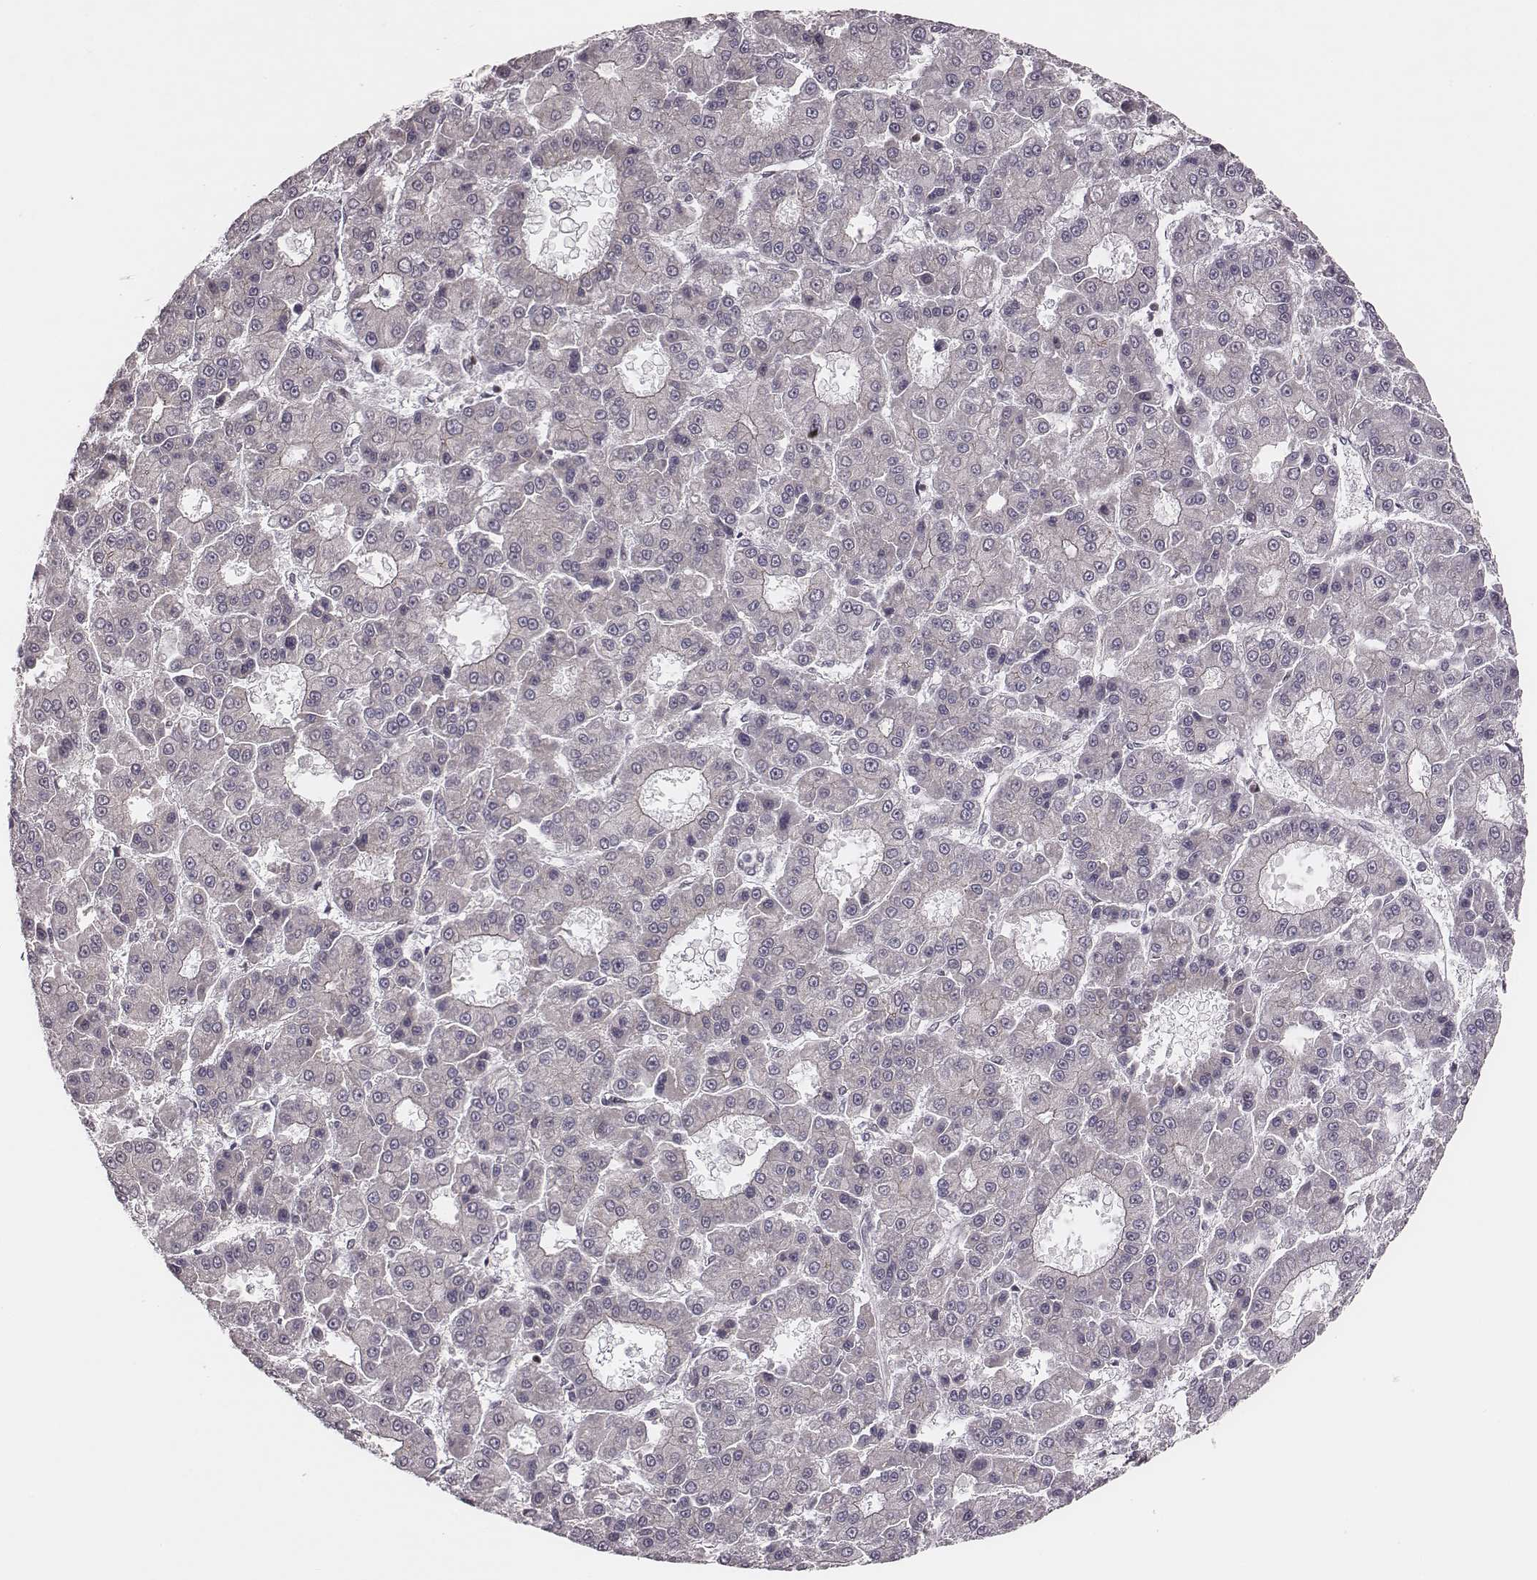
{"staining": {"intensity": "negative", "quantity": "none", "location": "none"}, "tissue": "liver cancer", "cell_type": "Tumor cells", "image_type": "cancer", "snomed": [{"axis": "morphology", "description": "Carcinoma, Hepatocellular, NOS"}, {"axis": "topography", "description": "Liver"}], "caption": "Tumor cells show no significant positivity in liver cancer (hepatocellular carcinoma).", "gene": "WDR59", "patient": {"sex": "male", "age": 70}}